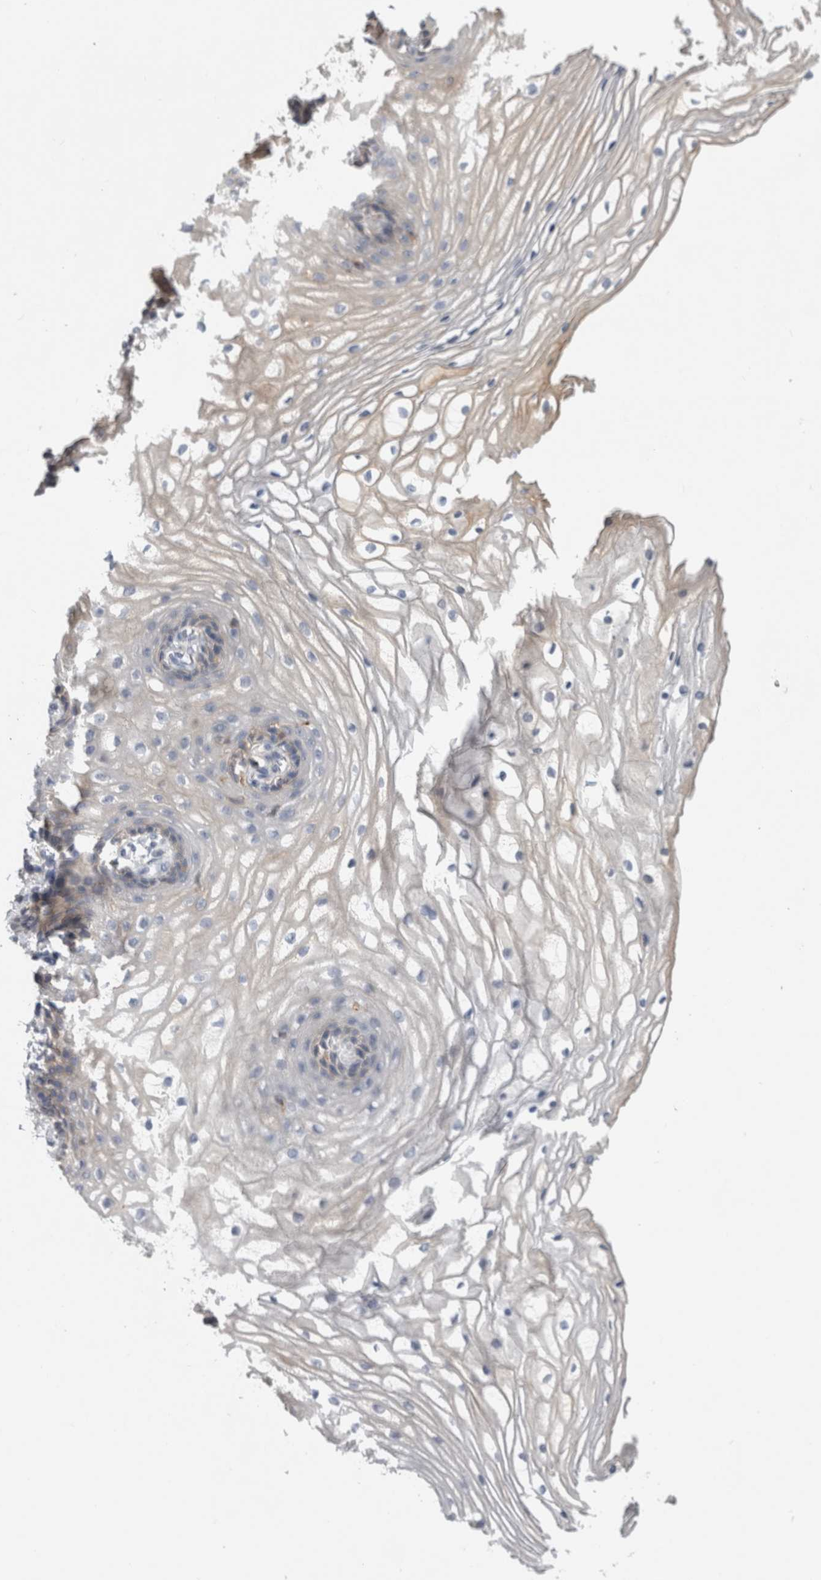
{"staining": {"intensity": "negative", "quantity": "none", "location": "none"}, "tissue": "vagina", "cell_type": "Squamous epithelial cells", "image_type": "normal", "snomed": [{"axis": "morphology", "description": "Normal tissue, NOS"}, {"axis": "topography", "description": "Vagina"}], "caption": "High power microscopy micrograph of an immunohistochemistry (IHC) histopathology image of benign vagina, revealing no significant positivity in squamous epithelial cells.", "gene": "DNAJC24", "patient": {"sex": "female", "age": 60}}